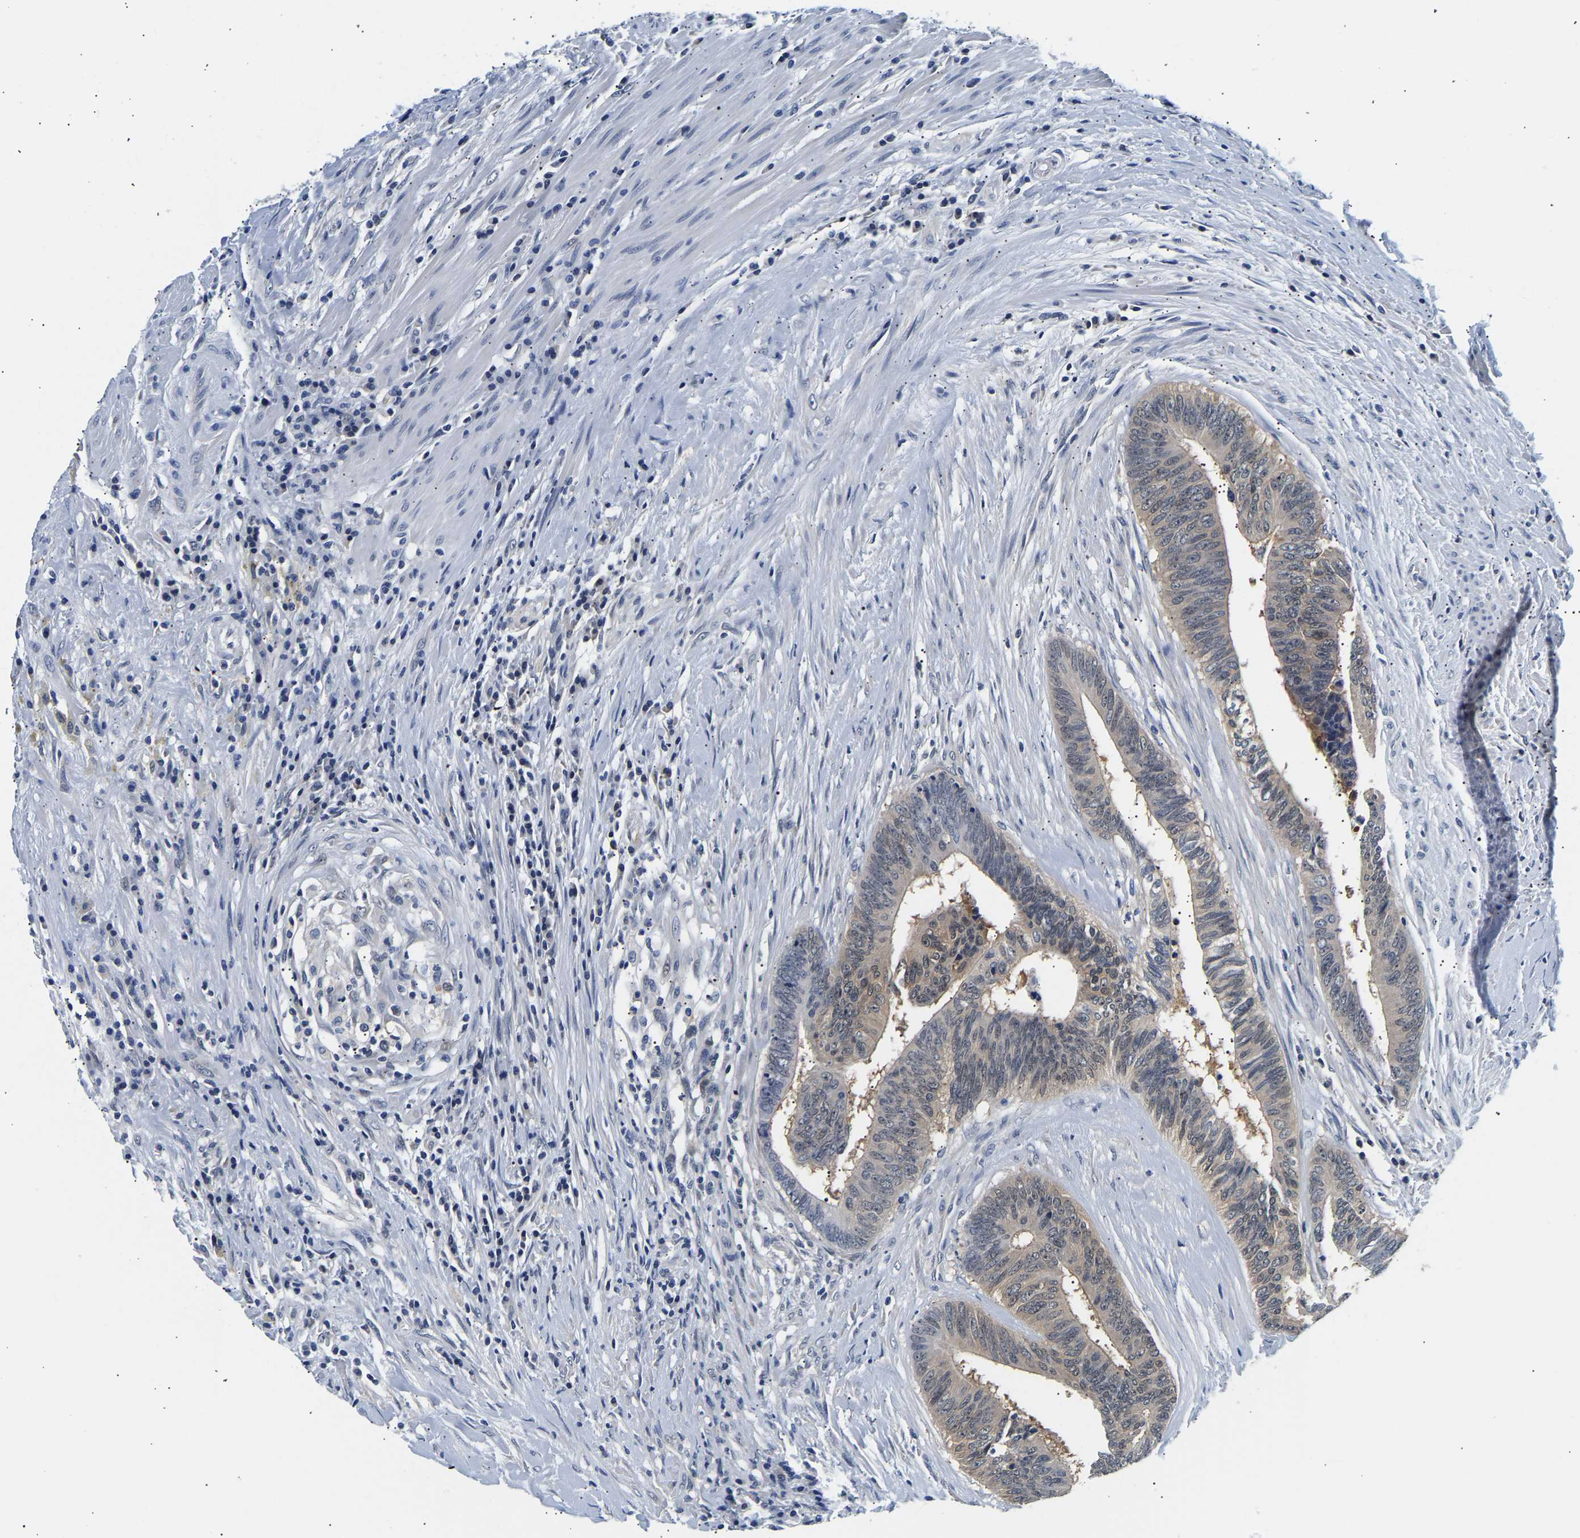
{"staining": {"intensity": "negative", "quantity": "none", "location": "none"}, "tissue": "colorectal cancer", "cell_type": "Tumor cells", "image_type": "cancer", "snomed": [{"axis": "morphology", "description": "Adenocarcinoma, NOS"}, {"axis": "topography", "description": "Rectum"}], "caption": "Immunohistochemical staining of colorectal cancer (adenocarcinoma) reveals no significant staining in tumor cells. (DAB immunohistochemistry with hematoxylin counter stain).", "gene": "UCHL3", "patient": {"sex": "male", "age": 72}}